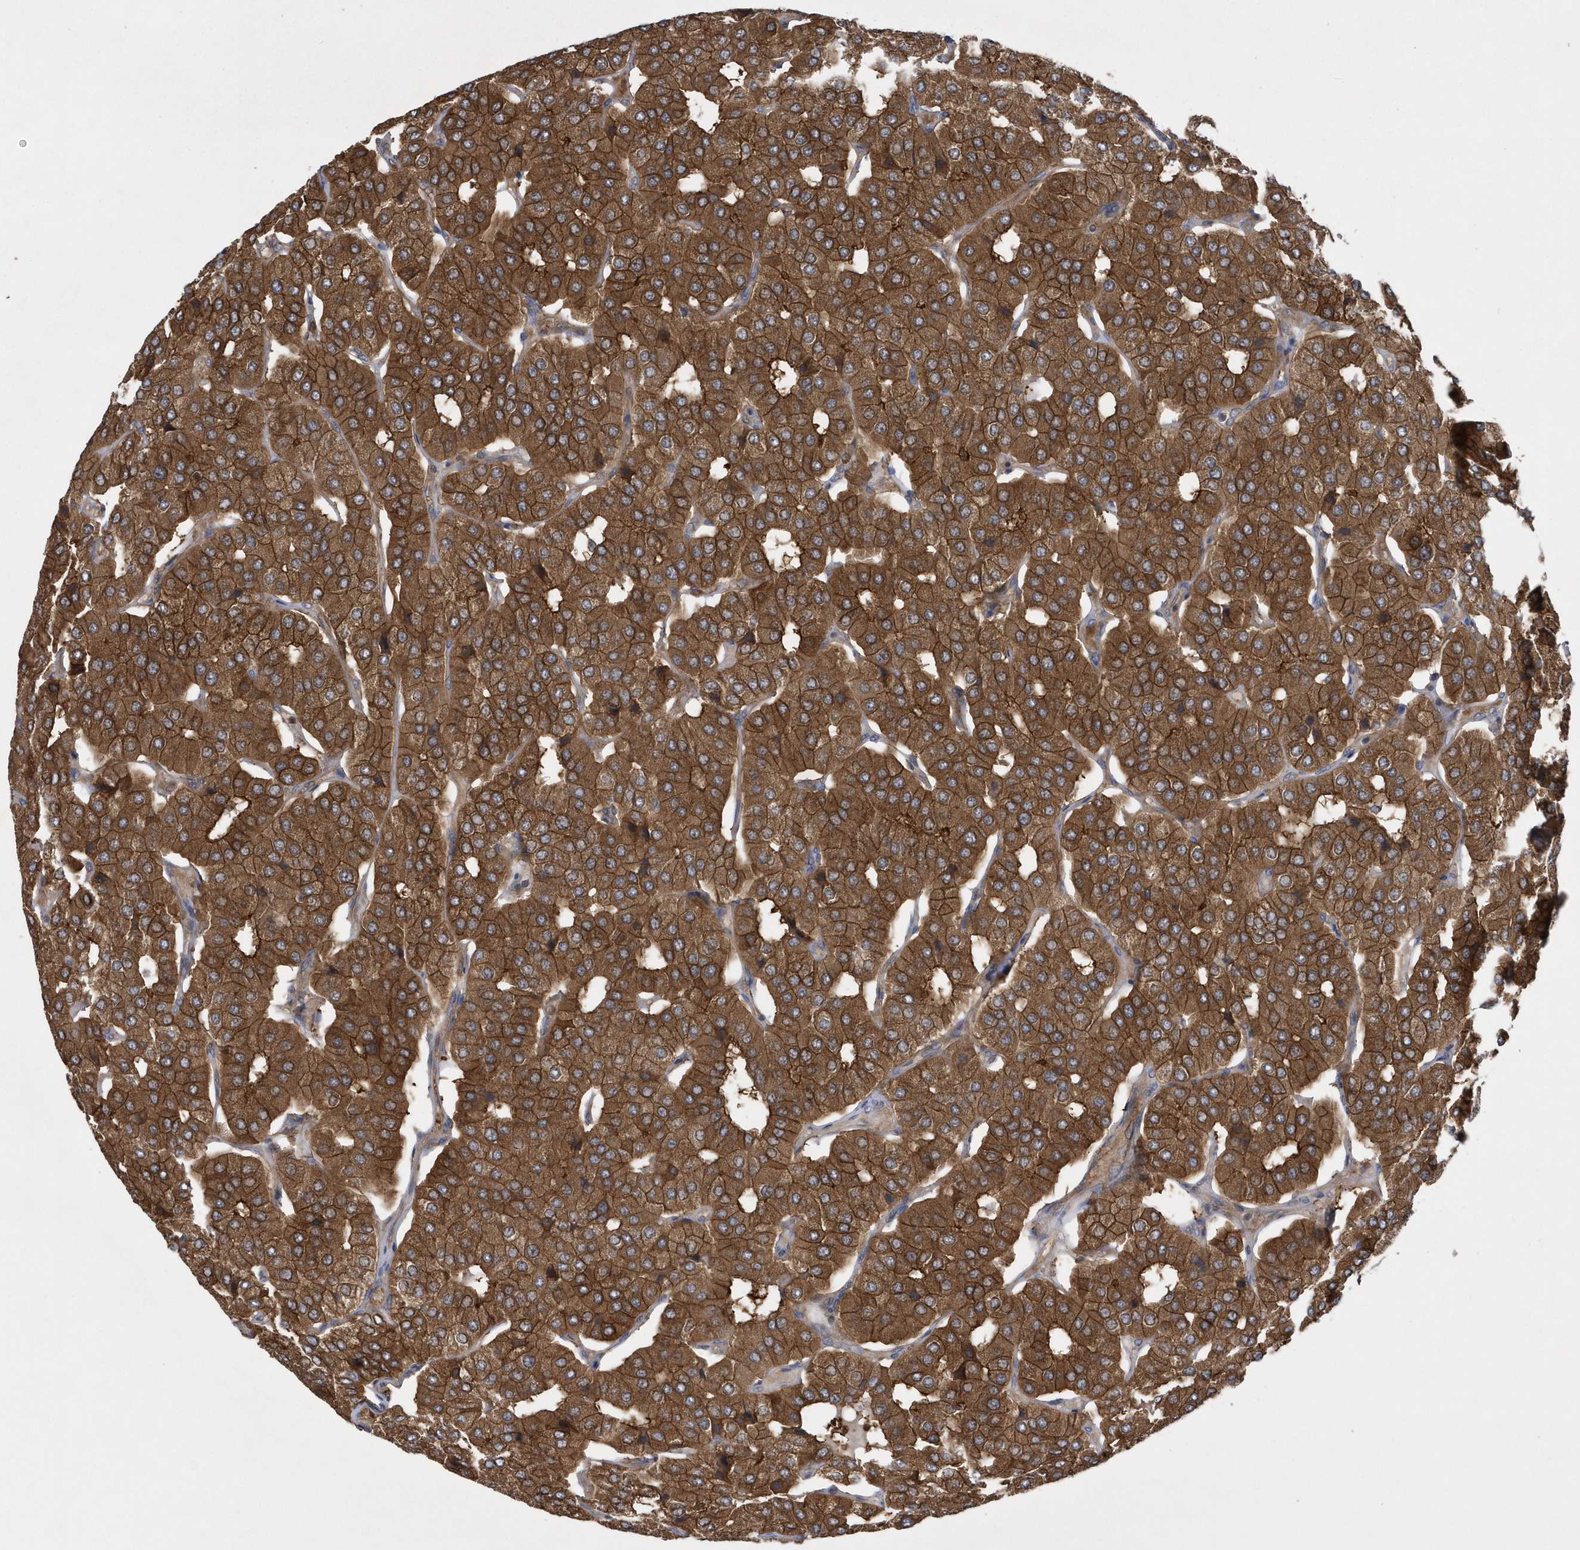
{"staining": {"intensity": "strong", "quantity": ">75%", "location": "cytoplasmic/membranous"}, "tissue": "parathyroid gland", "cell_type": "Glandular cells", "image_type": "normal", "snomed": [{"axis": "morphology", "description": "Normal tissue, NOS"}, {"axis": "morphology", "description": "Adenoma, NOS"}, {"axis": "topography", "description": "Parathyroid gland"}], "caption": "A micrograph showing strong cytoplasmic/membranous expression in about >75% of glandular cells in benign parathyroid gland, as visualized by brown immunohistochemical staining.", "gene": "PAICS", "patient": {"sex": "female", "age": 86}}